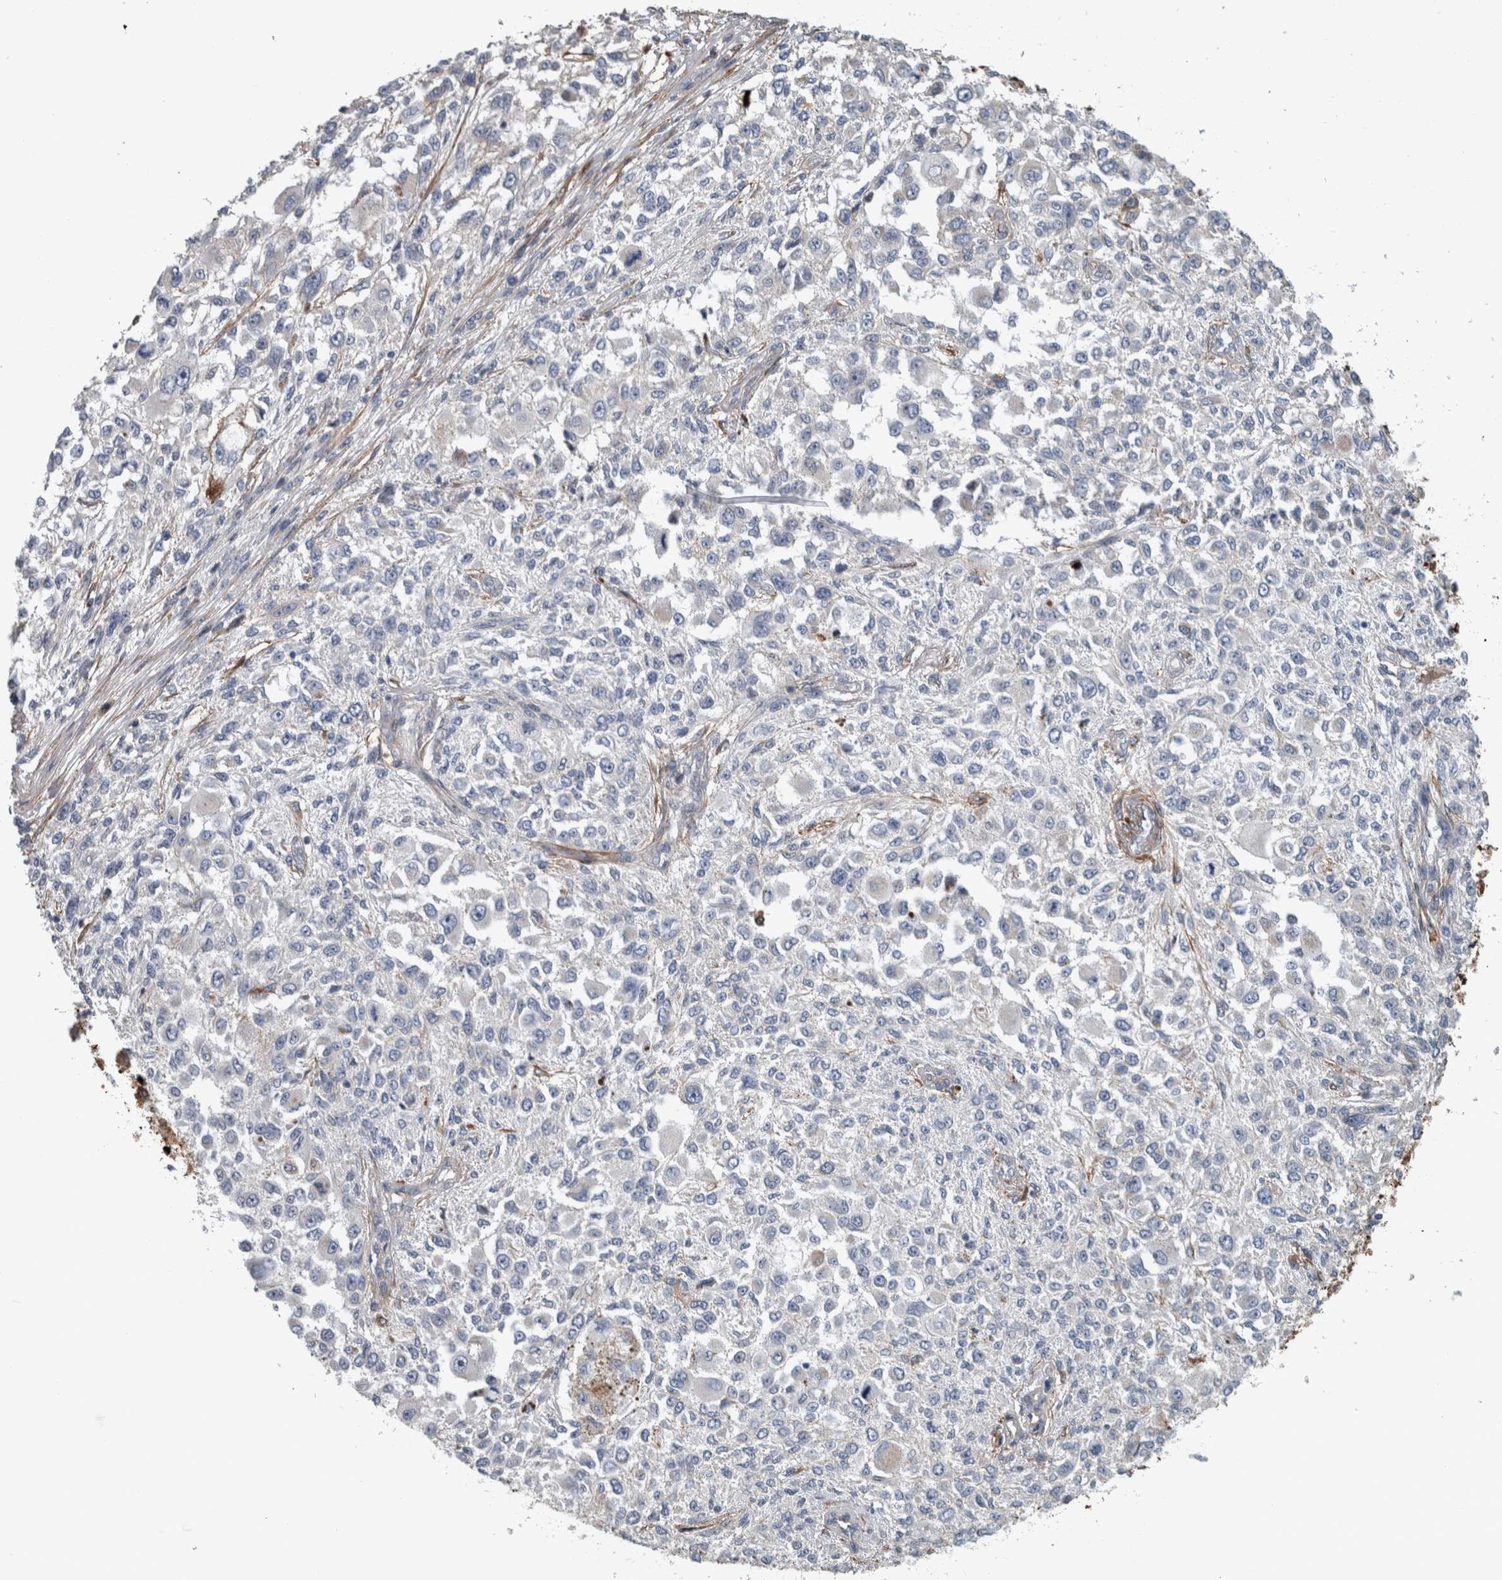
{"staining": {"intensity": "negative", "quantity": "none", "location": "none"}, "tissue": "melanoma", "cell_type": "Tumor cells", "image_type": "cancer", "snomed": [{"axis": "morphology", "description": "Necrosis, NOS"}, {"axis": "morphology", "description": "Malignant melanoma, NOS"}, {"axis": "topography", "description": "Skin"}], "caption": "An image of human melanoma is negative for staining in tumor cells.", "gene": "FN1", "patient": {"sex": "female", "age": 87}}